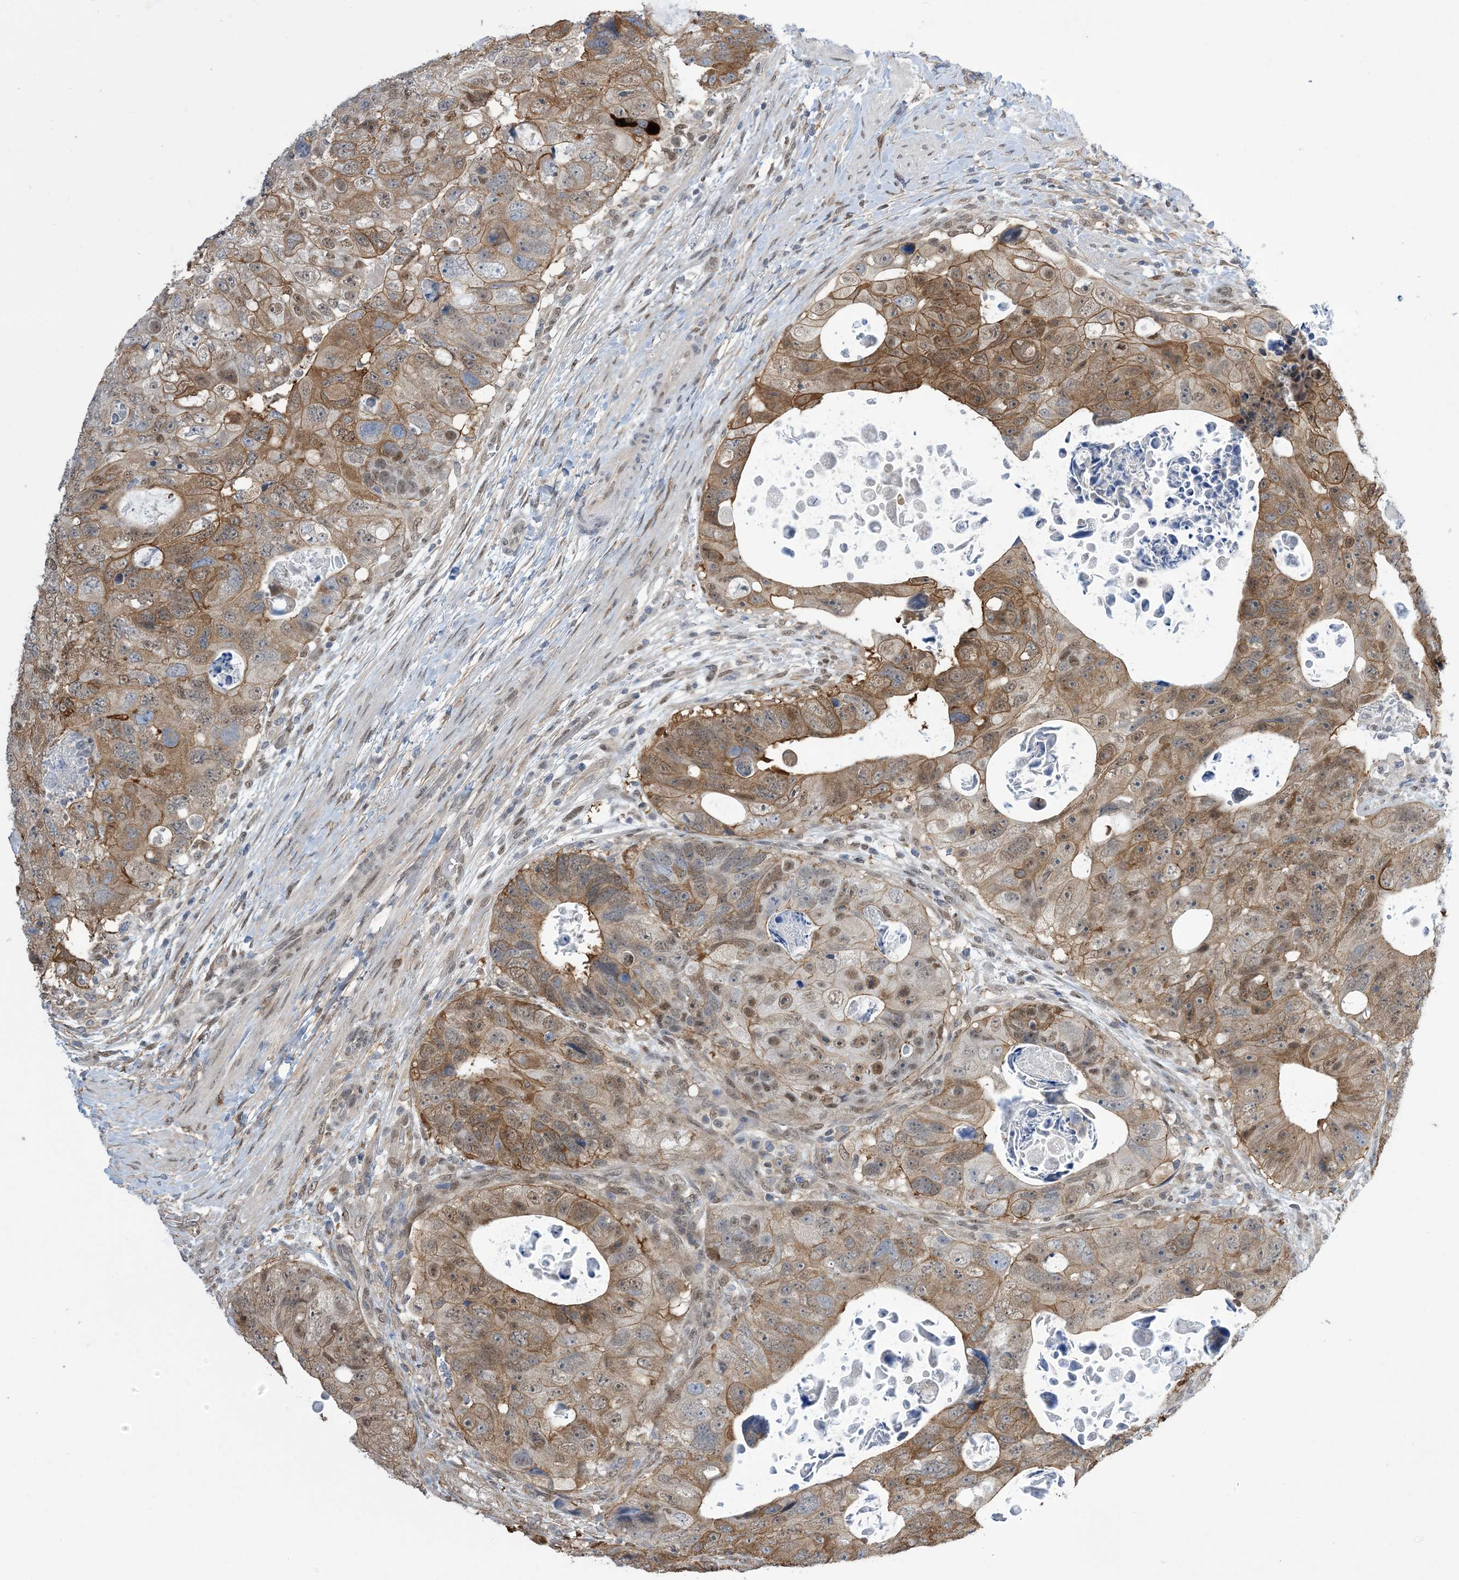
{"staining": {"intensity": "moderate", "quantity": "25%-75%", "location": "cytoplasmic/membranous"}, "tissue": "colorectal cancer", "cell_type": "Tumor cells", "image_type": "cancer", "snomed": [{"axis": "morphology", "description": "Adenocarcinoma, NOS"}, {"axis": "topography", "description": "Rectum"}], "caption": "This histopathology image shows immunohistochemistry staining of human colorectal cancer (adenocarcinoma), with medium moderate cytoplasmic/membranous positivity in about 25%-75% of tumor cells.", "gene": "ZNF8", "patient": {"sex": "male", "age": 59}}